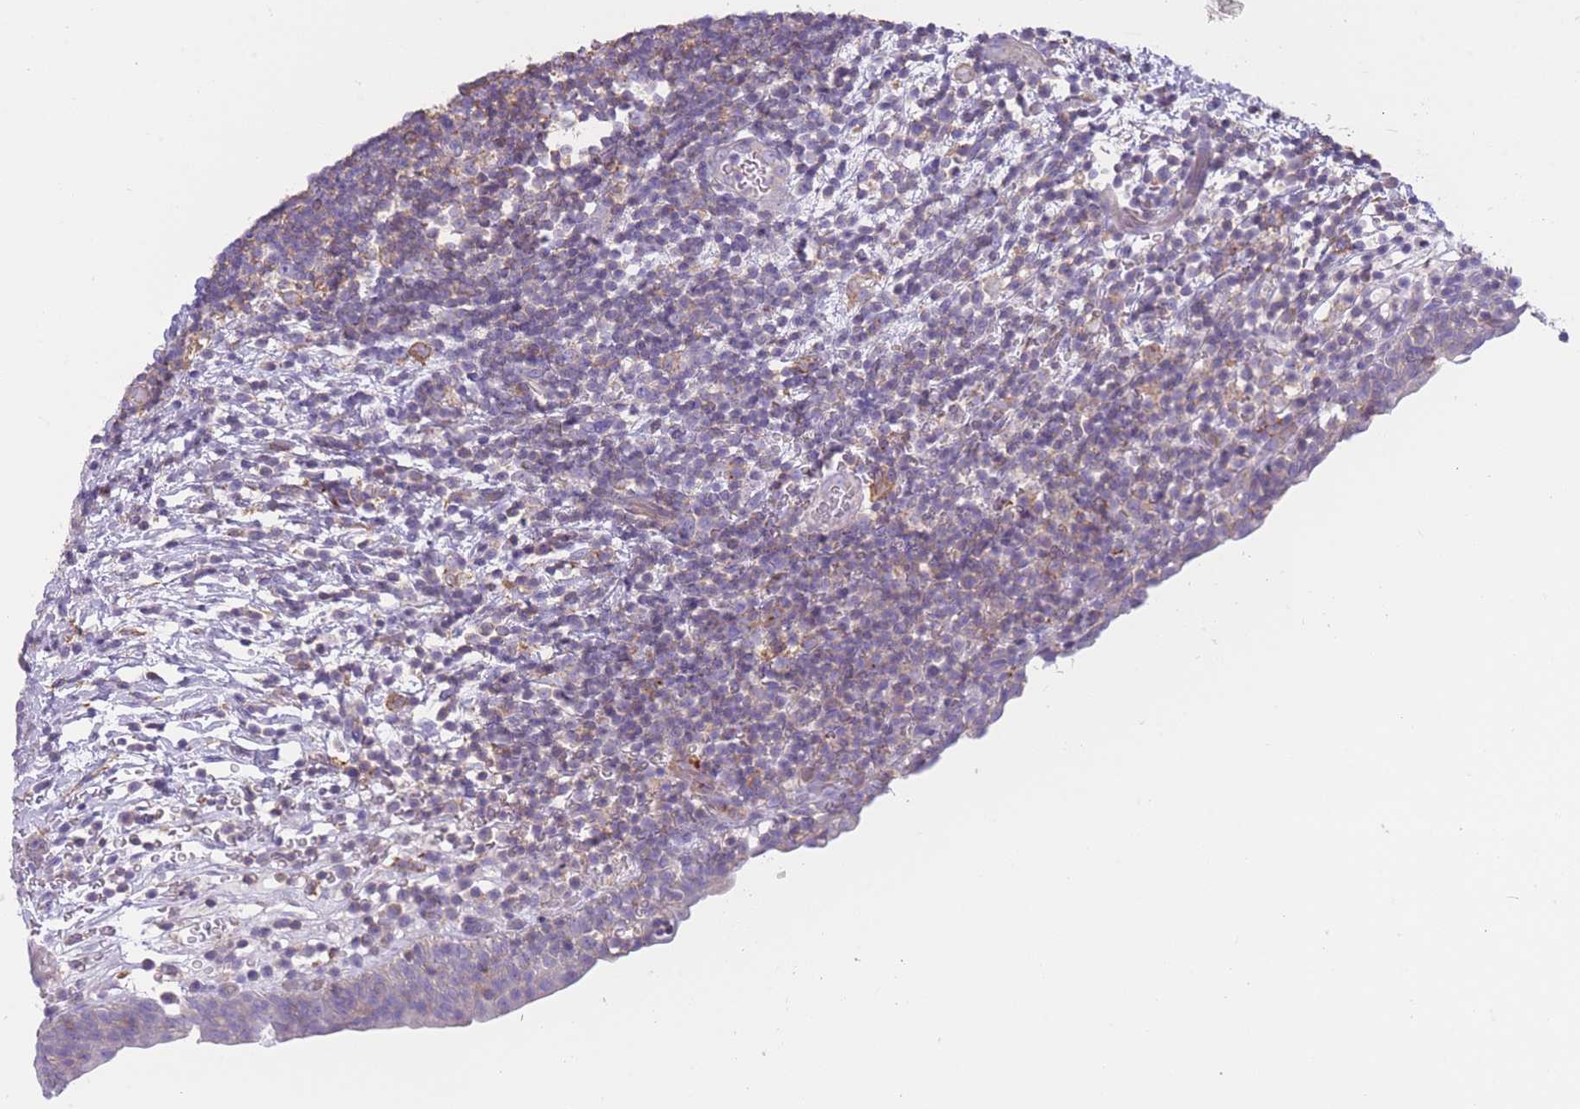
{"staining": {"intensity": "weak", "quantity": "<25%", "location": "cytoplasmic/membranous"}, "tissue": "urinary bladder", "cell_type": "Urothelial cells", "image_type": "normal", "snomed": [{"axis": "morphology", "description": "Normal tissue, NOS"}, {"axis": "topography", "description": "Urinary bladder"}], "caption": "This is an immunohistochemistry (IHC) photomicrograph of unremarkable urinary bladder. There is no staining in urothelial cells.", "gene": "PDHA1", "patient": {"sex": "male", "age": 83}}